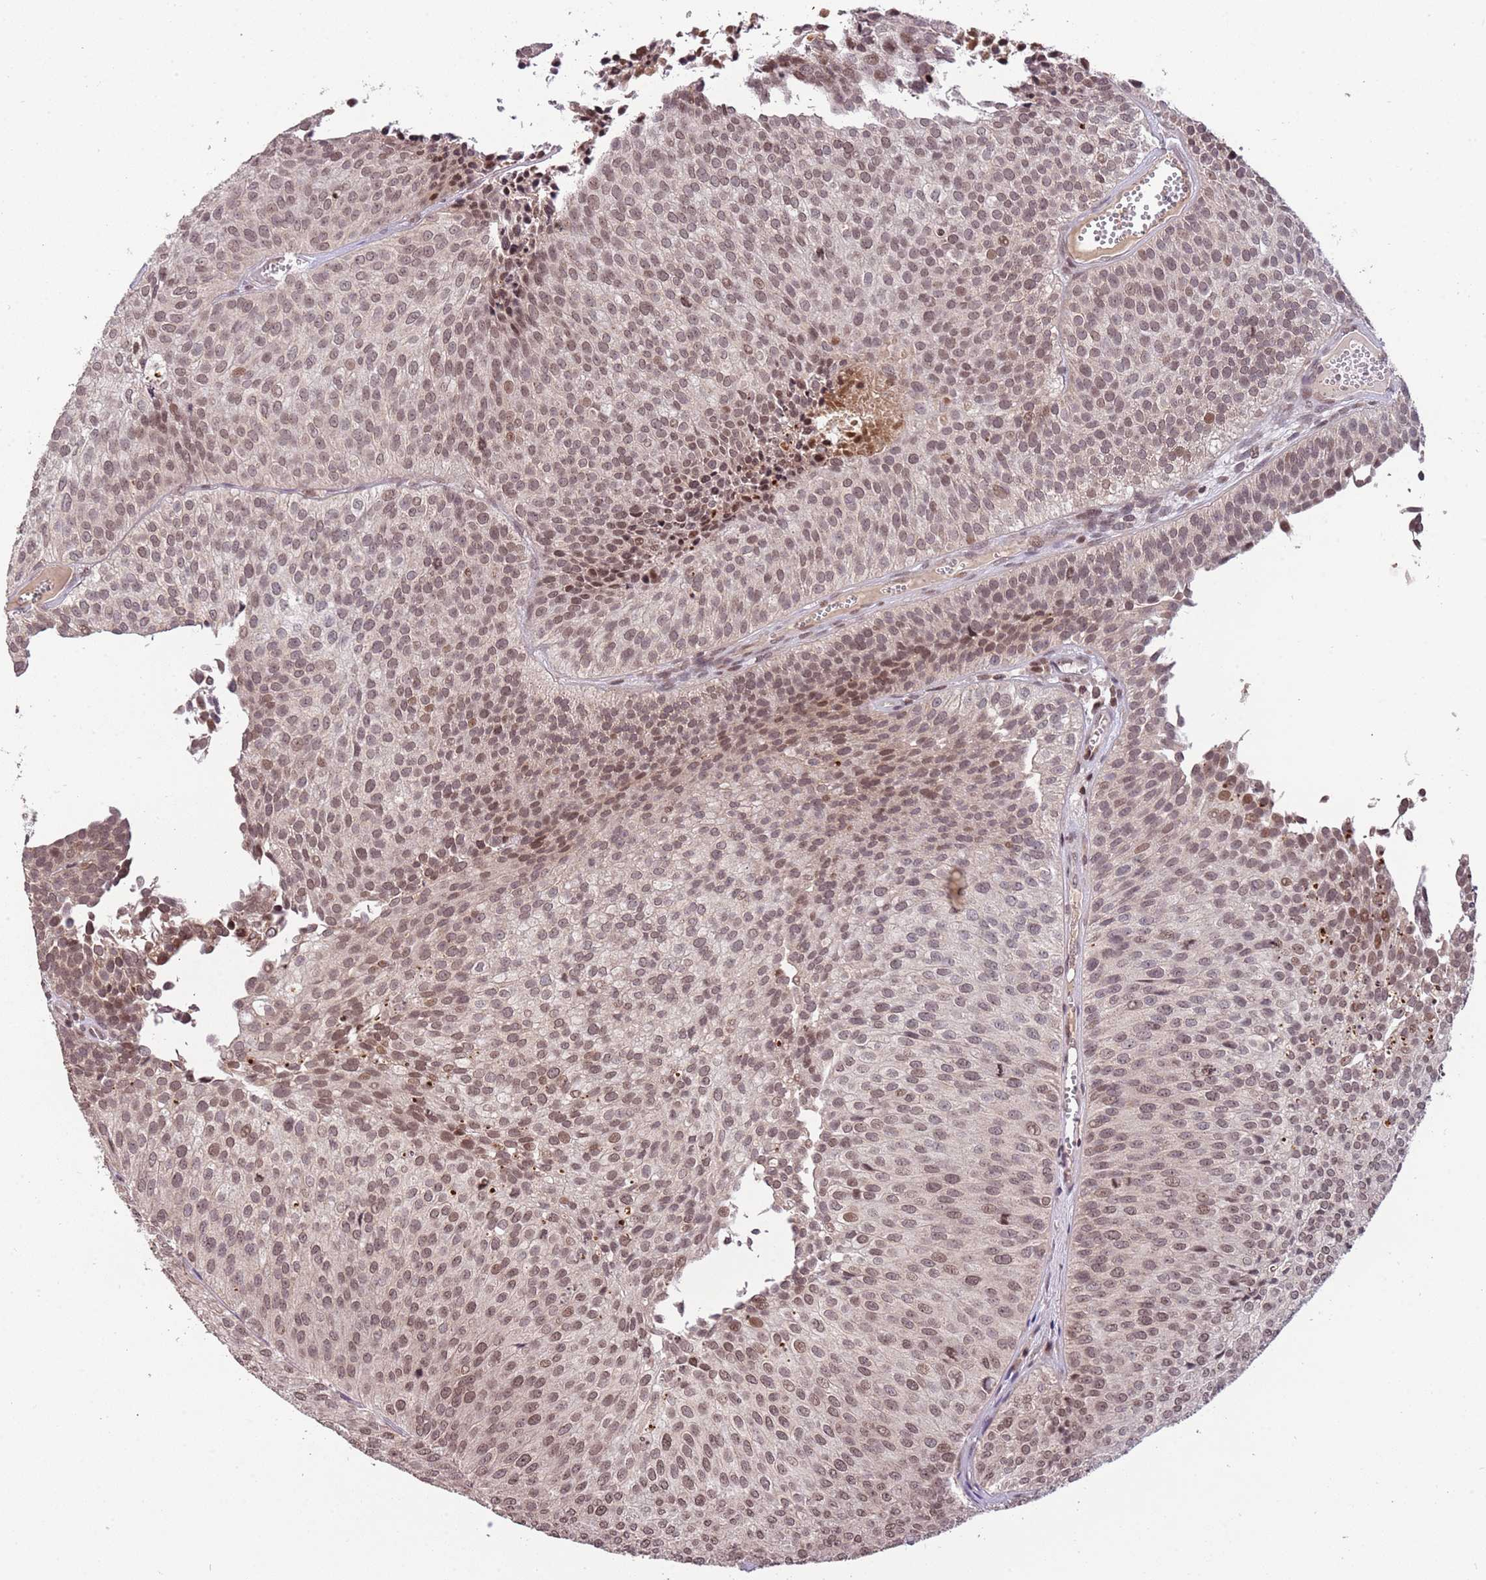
{"staining": {"intensity": "weak", "quantity": ">75%", "location": "nuclear"}, "tissue": "urothelial cancer", "cell_type": "Tumor cells", "image_type": "cancer", "snomed": [{"axis": "morphology", "description": "Urothelial carcinoma, Low grade"}, {"axis": "topography", "description": "Urinary bladder"}], "caption": "Immunohistochemical staining of low-grade urothelial carcinoma exhibits weak nuclear protein staining in approximately >75% of tumor cells.", "gene": "SAMSN1", "patient": {"sex": "male", "age": 84}}